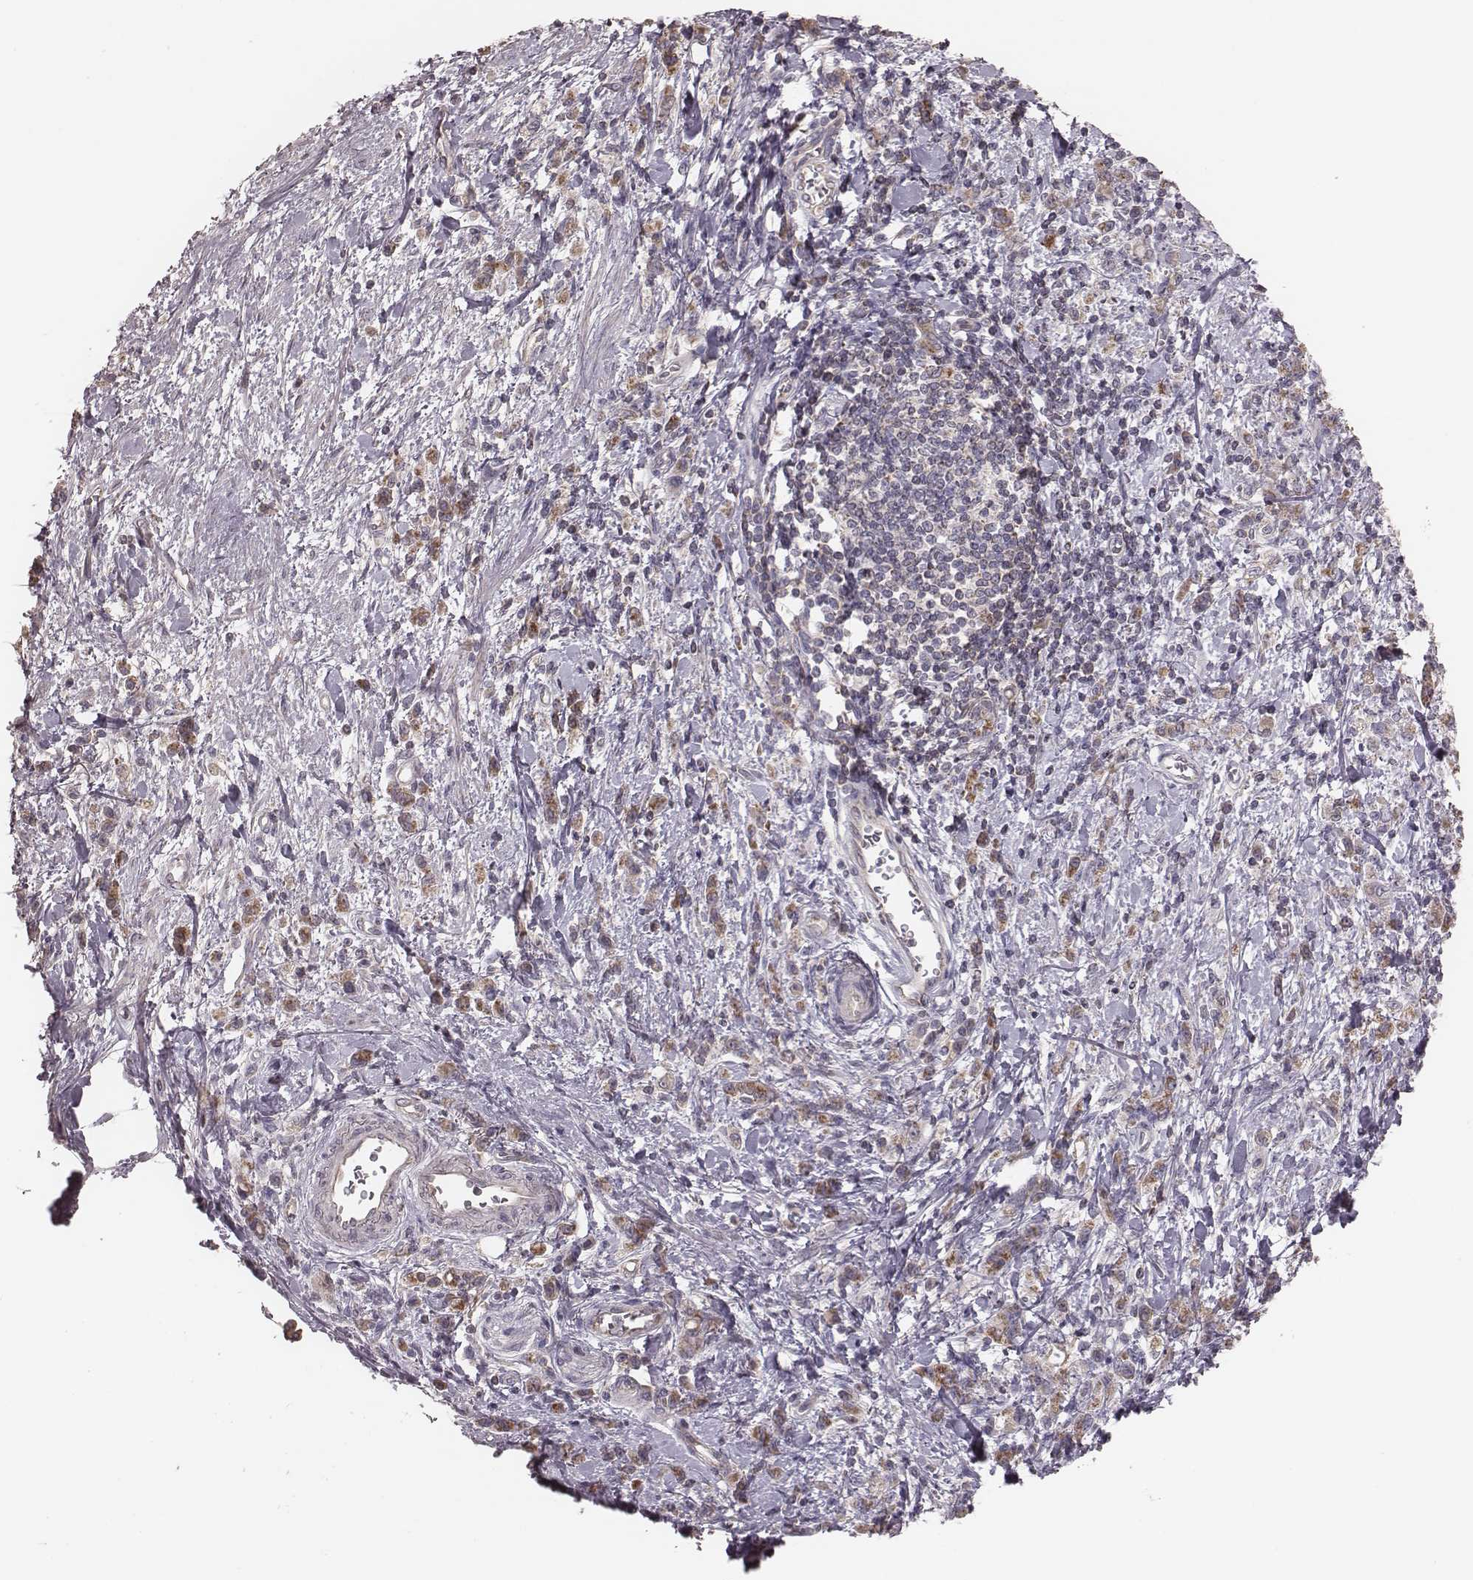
{"staining": {"intensity": "moderate", "quantity": ">75%", "location": "cytoplasmic/membranous"}, "tissue": "stomach cancer", "cell_type": "Tumor cells", "image_type": "cancer", "snomed": [{"axis": "morphology", "description": "Adenocarcinoma, NOS"}, {"axis": "topography", "description": "Stomach"}], "caption": "Stomach cancer stained with a protein marker shows moderate staining in tumor cells.", "gene": "MRPS27", "patient": {"sex": "male", "age": 77}}